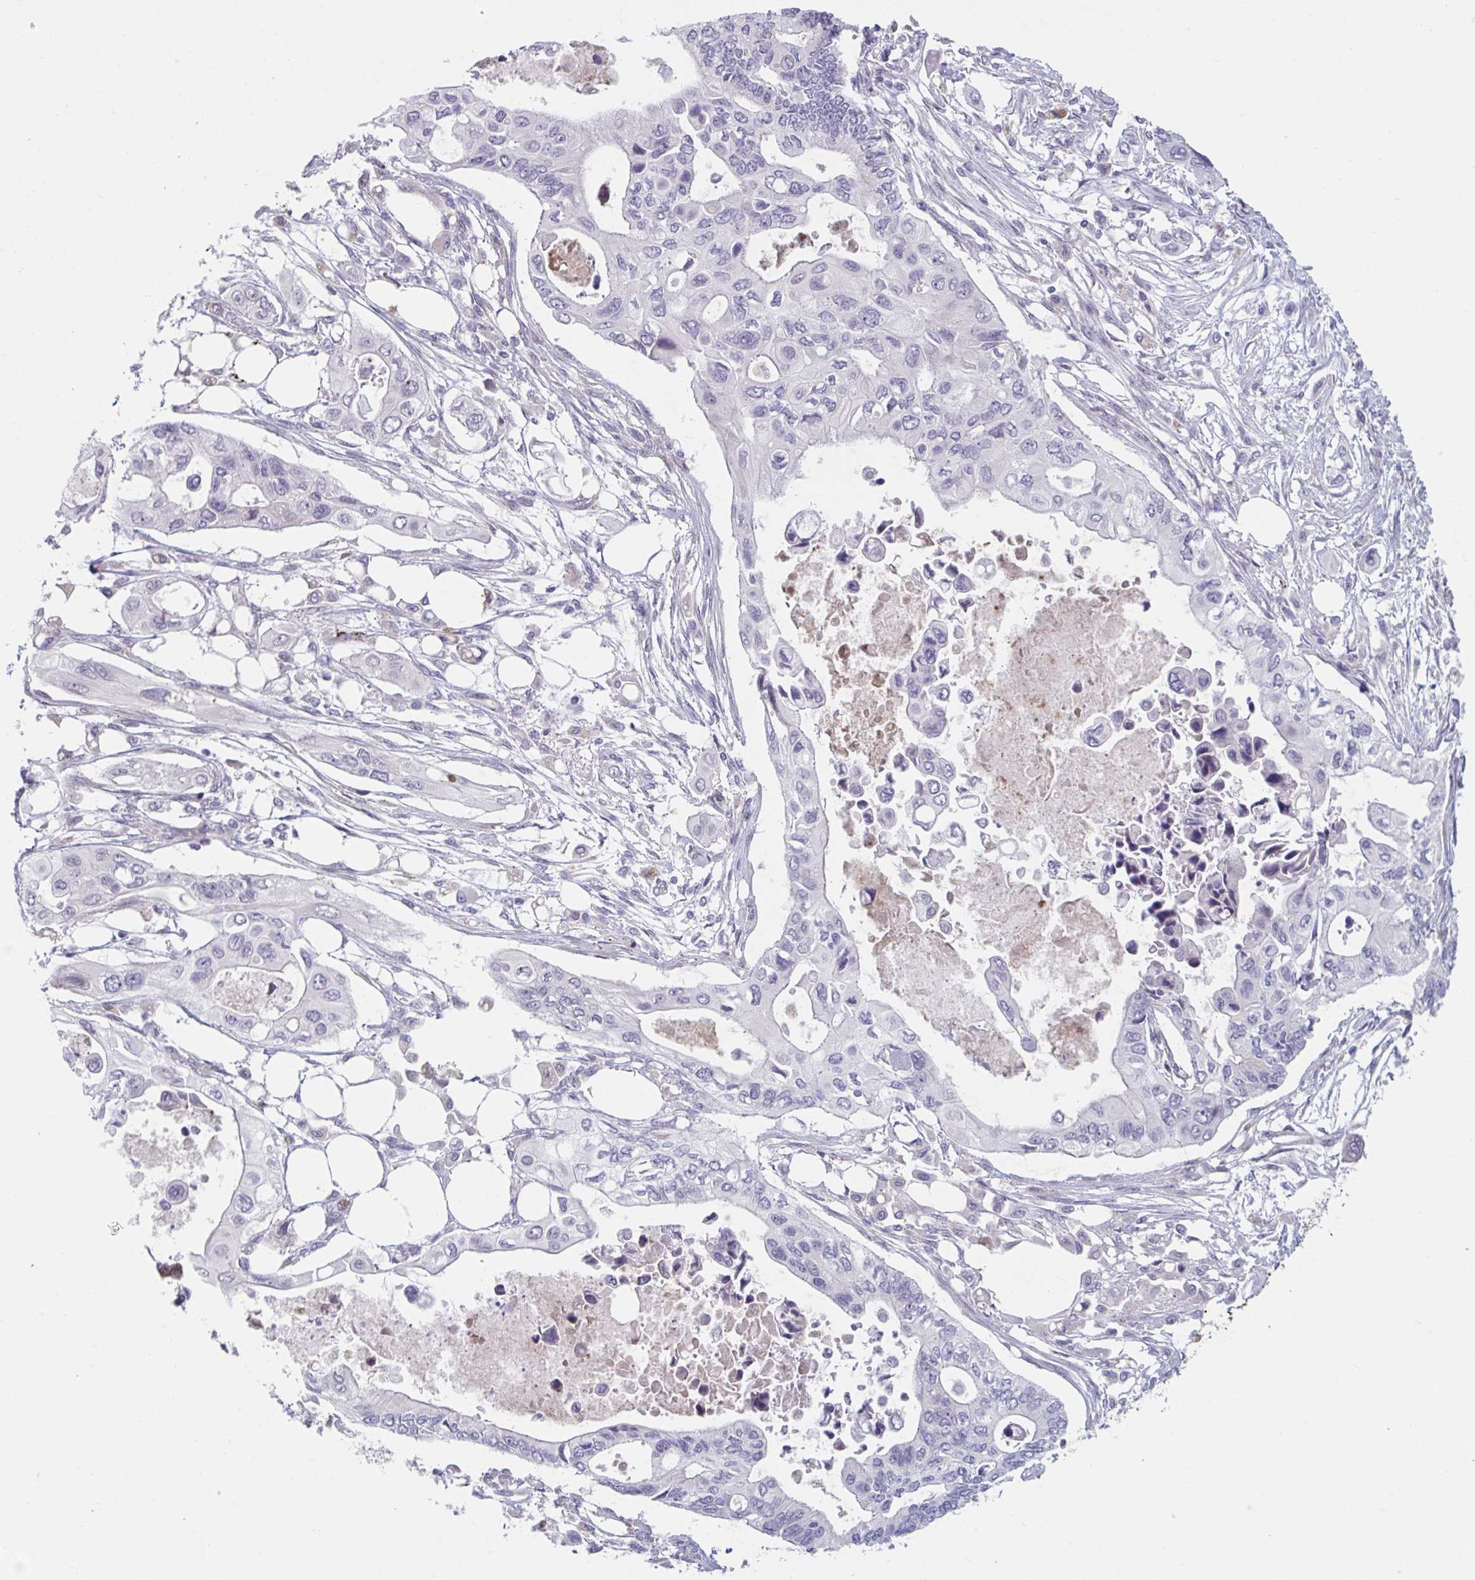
{"staining": {"intensity": "negative", "quantity": "none", "location": "none"}, "tissue": "pancreatic cancer", "cell_type": "Tumor cells", "image_type": "cancer", "snomed": [{"axis": "morphology", "description": "Adenocarcinoma, NOS"}, {"axis": "topography", "description": "Pancreas"}], "caption": "Immunohistochemistry of human pancreatic adenocarcinoma demonstrates no expression in tumor cells.", "gene": "TNFSF10", "patient": {"sex": "female", "age": 63}}